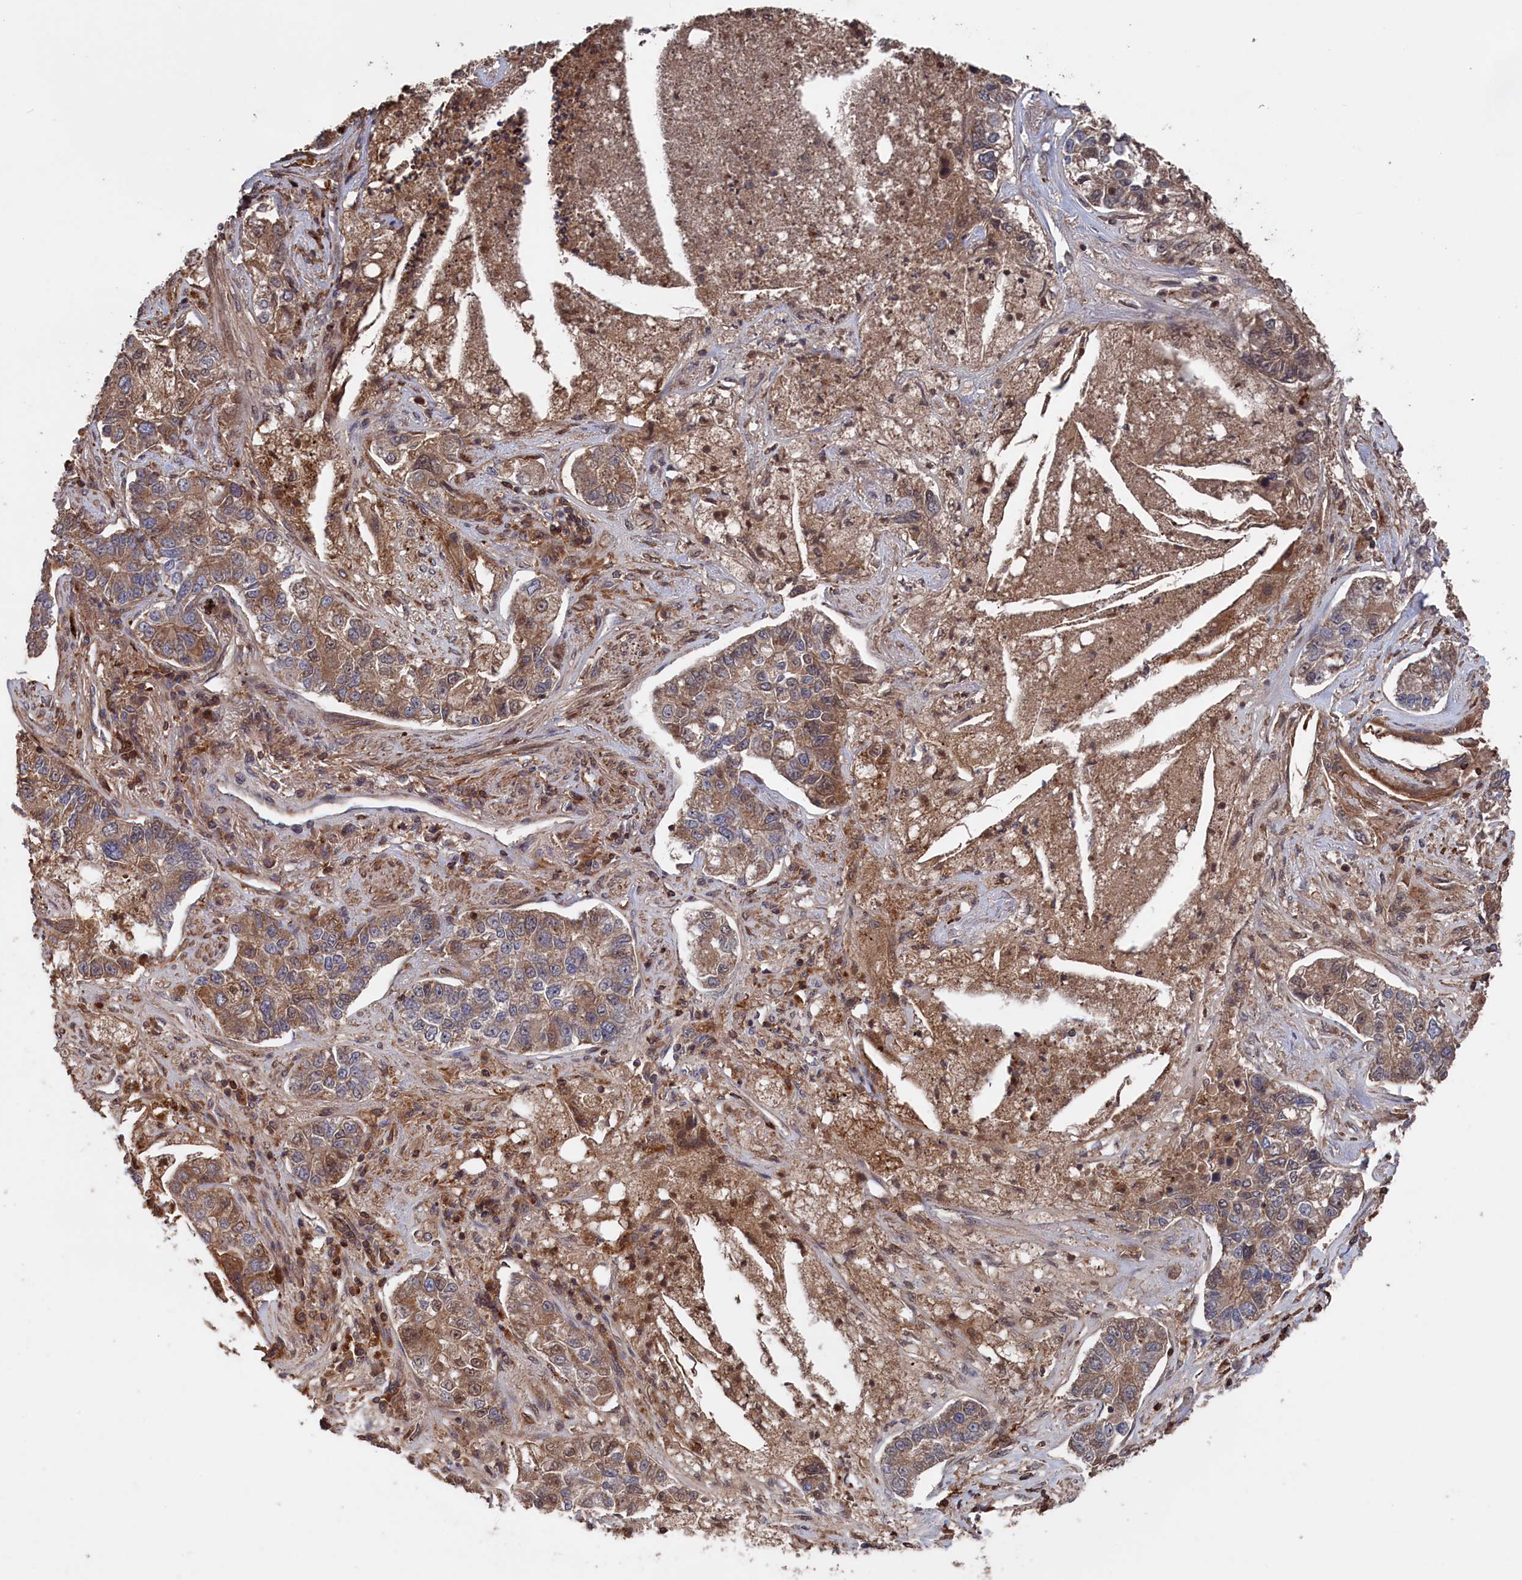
{"staining": {"intensity": "moderate", "quantity": "25%-75%", "location": "cytoplasmic/membranous,nuclear"}, "tissue": "lung cancer", "cell_type": "Tumor cells", "image_type": "cancer", "snomed": [{"axis": "morphology", "description": "Adenocarcinoma, NOS"}, {"axis": "topography", "description": "Lung"}], "caption": "Adenocarcinoma (lung) stained with a protein marker exhibits moderate staining in tumor cells.", "gene": "PLA2G15", "patient": {"sex": "male", "age": 49}}